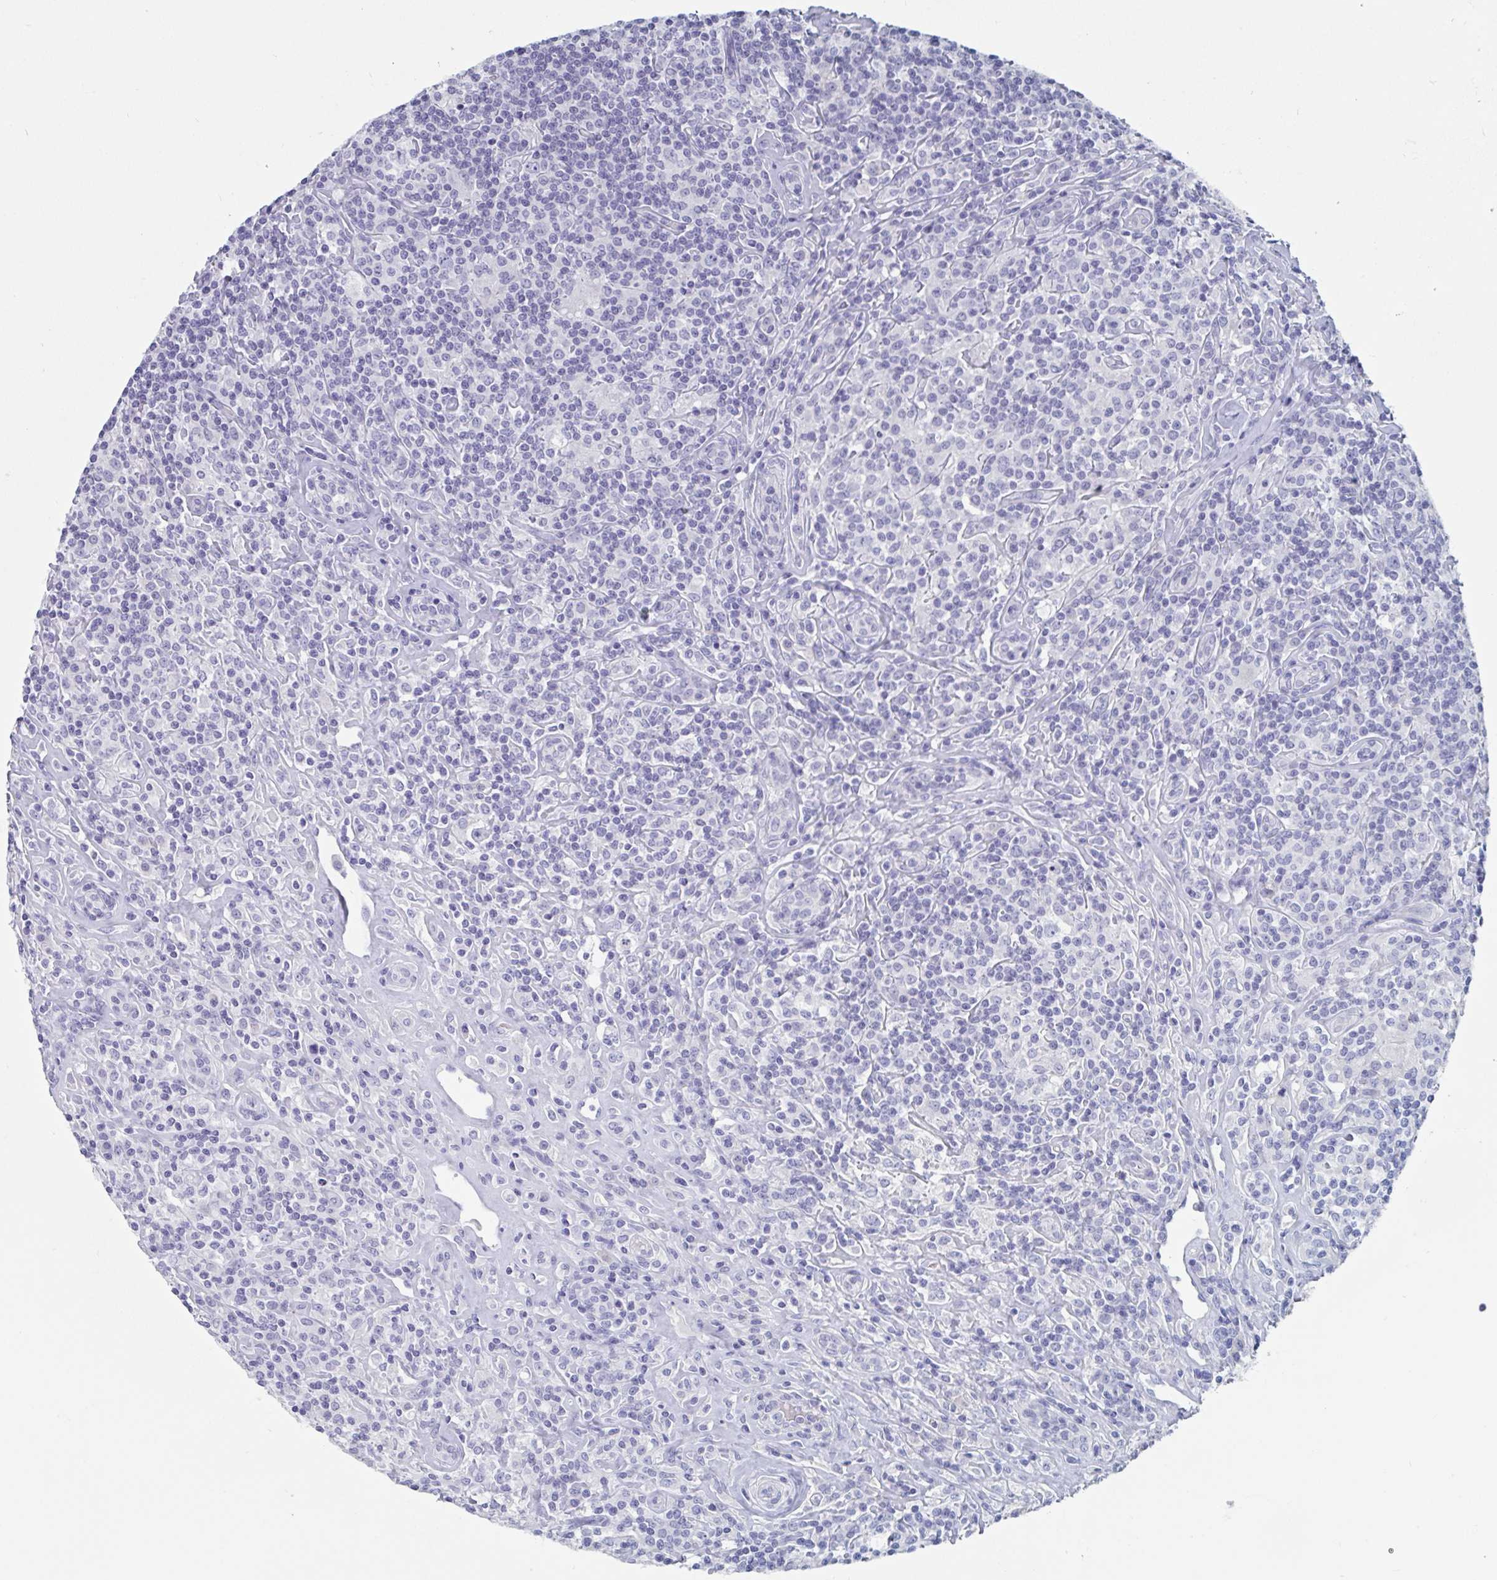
{"staining": {"intensity": "negative", "quantity": "none", "location": "none"}, "tissue": "lymphoma", "cell_type": "Tumor cells", "image_type": "cancer", "snomed": [{"axis": "morphology", "description": "Hodgkin's disease, NOS"}, {"axis": "morphology", "description": "Hodgkin's lymphoma, nodular sclerosis"}, {"axis": "topography", "description": "Lymph node"}], "caption": "Immunohistochemical staining of human lymphoma exhibits no significant expression in tumor cells. The staining was performed using DAB to visualize the protein expression in brown, while the nuclei were stained in blue with hematoxylin (Magnification: 20x).", "gene": "DPEP3", "patient": {"sex": "female", "age": 10}}